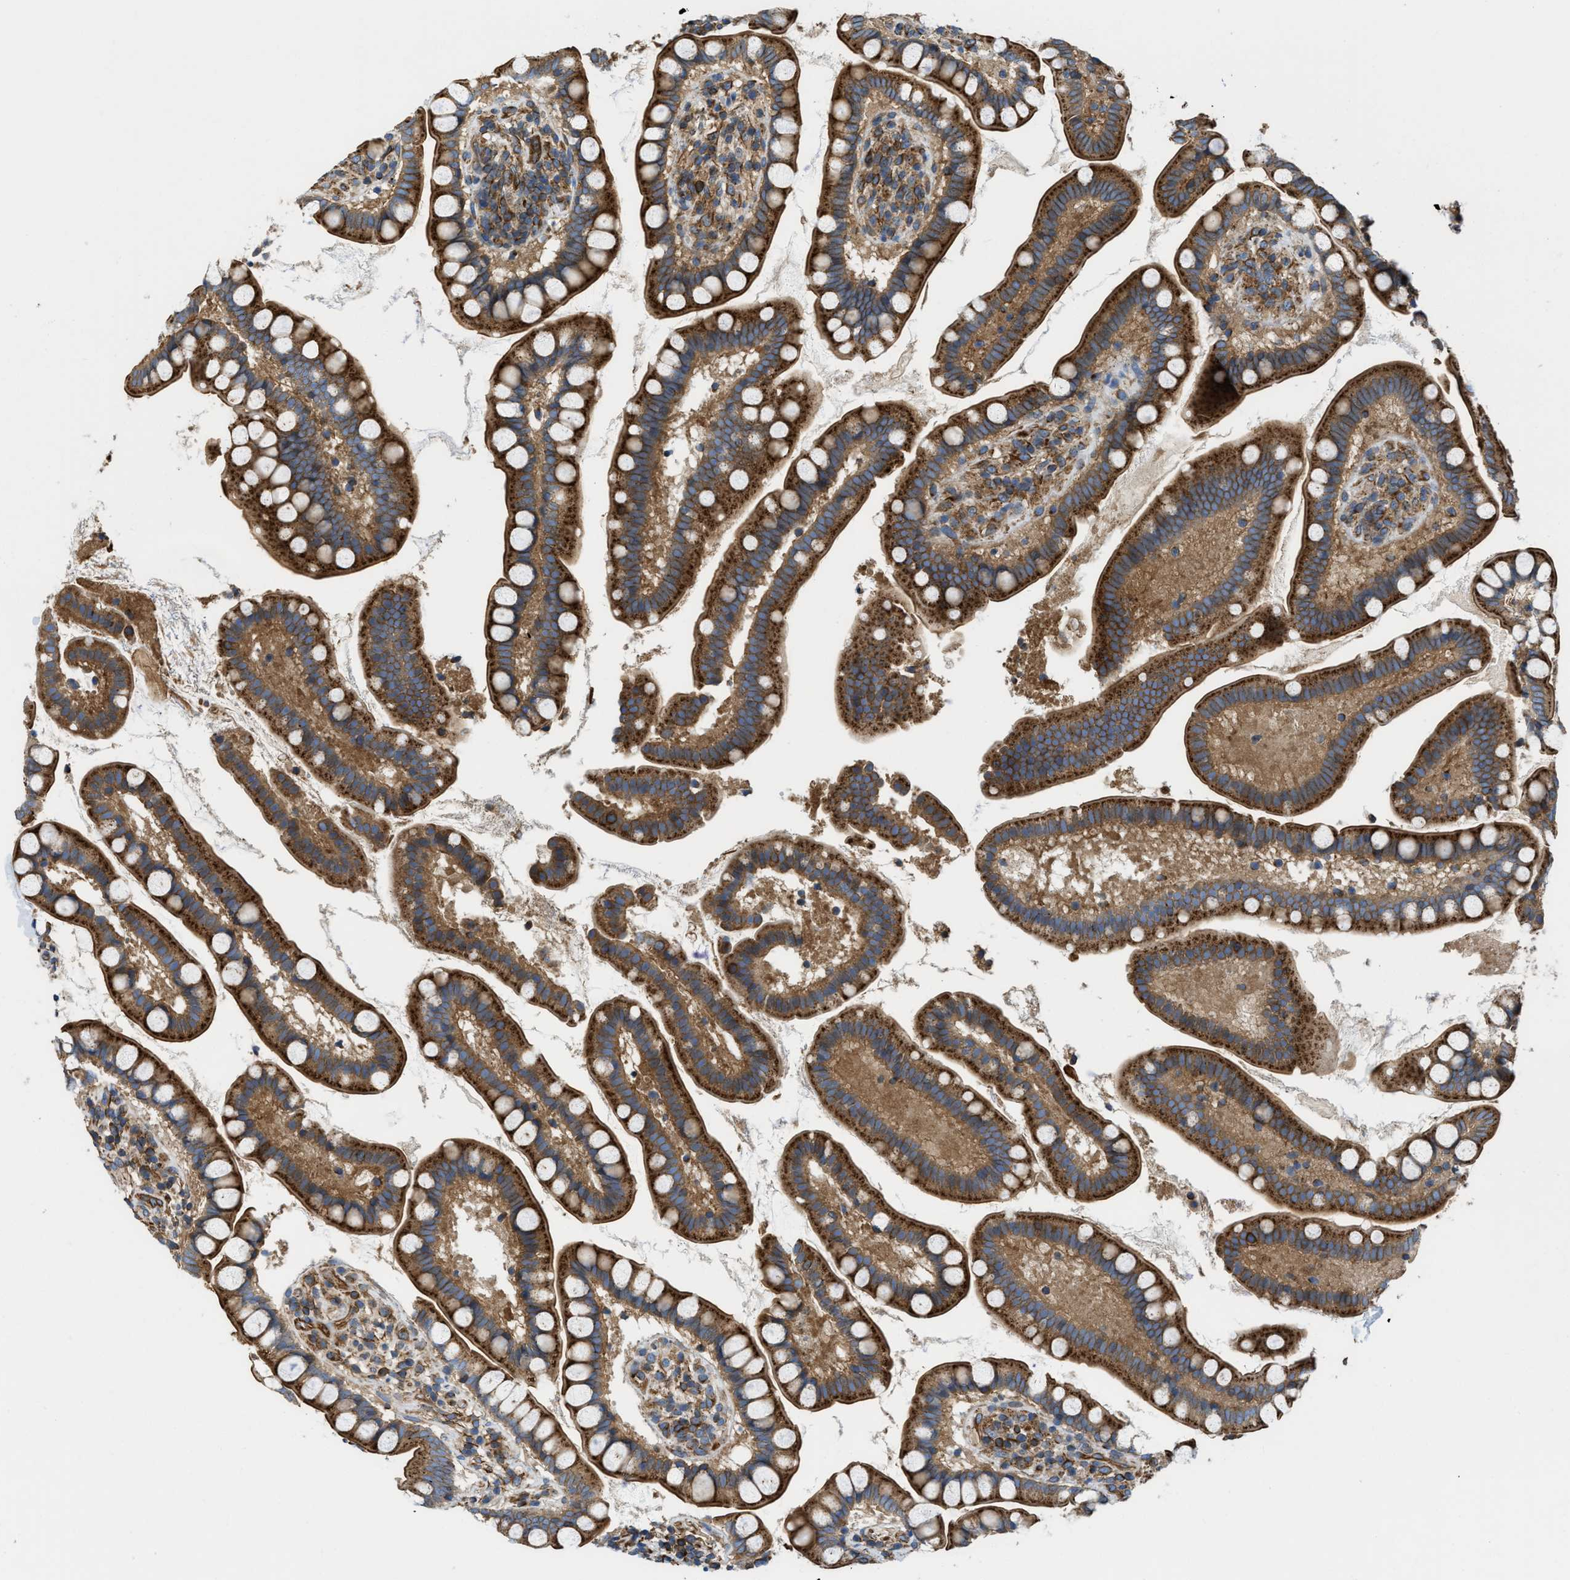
{"staining": {"intensity": "strong", "quantity": ">75%", "location": "cytoplasmic/membranous"}, "tissue": "small intestine", "cell_type": "Glandular cells", "image_type": "normal", "snomed": [{"axis": "morphology", "description": "Normal tissue, NOS"}, {"axis": "topography", "description": "Small intestine"}], "caption": "Immunohistochemistry (IHC) micrograph of benign small intestine stained for a protein (brown), which demonstrates high levels of strong cytoplasmic/membranous positivity in approximately >75% of glandular cells.", "gene": "HSD17B12", "patient": {"sex": "female", "age": 84}}